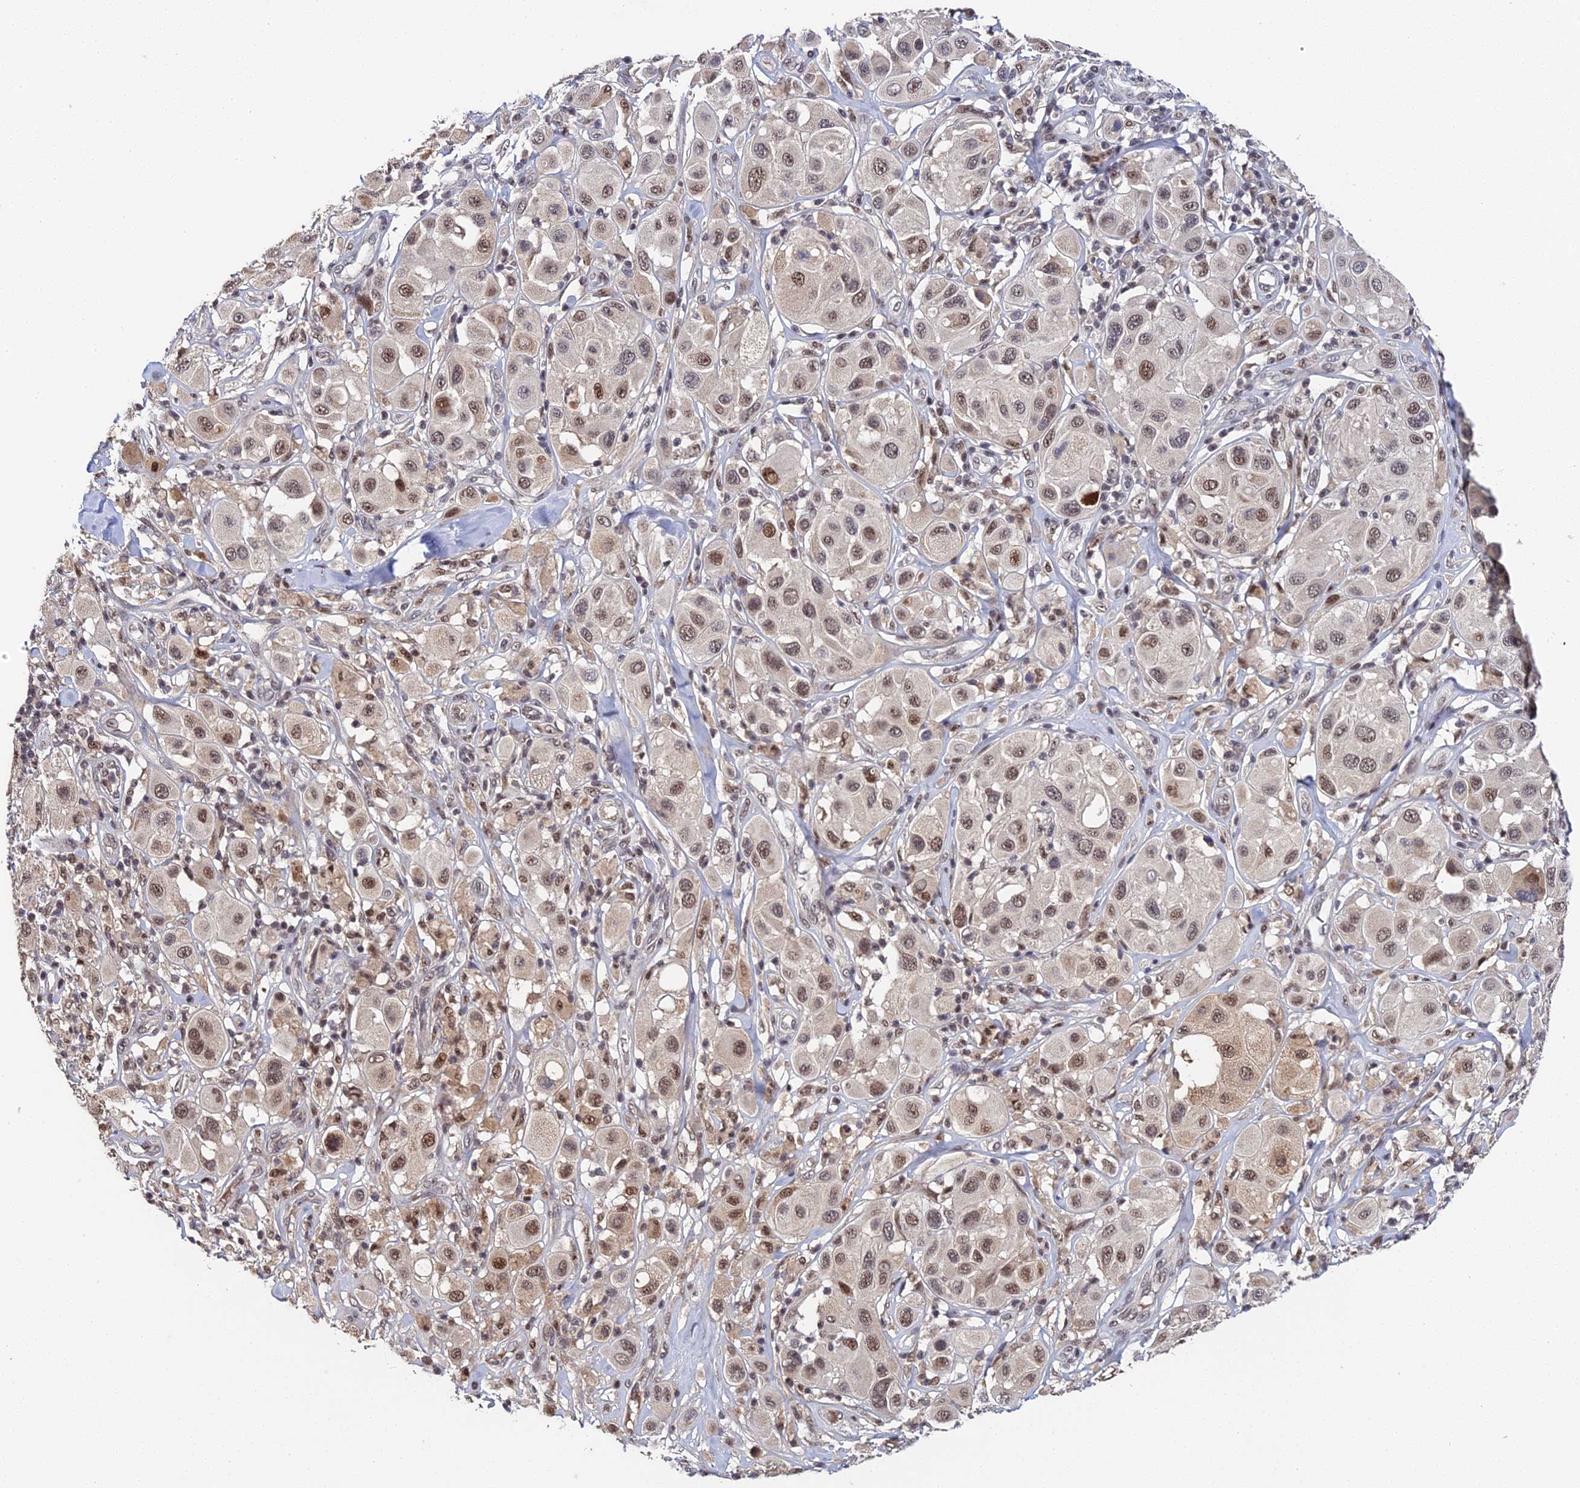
{"staining": {"intensity": "moderate", "quantity": ">75%", "location": "nuclear"}, "tissue": "melanoma", "cell_type": "Tumor cells", "image_type": "cancer", "snomed": [{"axis": "morphology", "description": "Malignant melanoma, Metastatic site"}, {"axis": "topography", "description": "Skin"}], "caption": "Human melanoma stained with a brown dye displays moderate nuclear positive positivity in approximately >75% of tumor cells.", "gene": "ERCC5", "patient": {"sex": "male", "age": 41}}